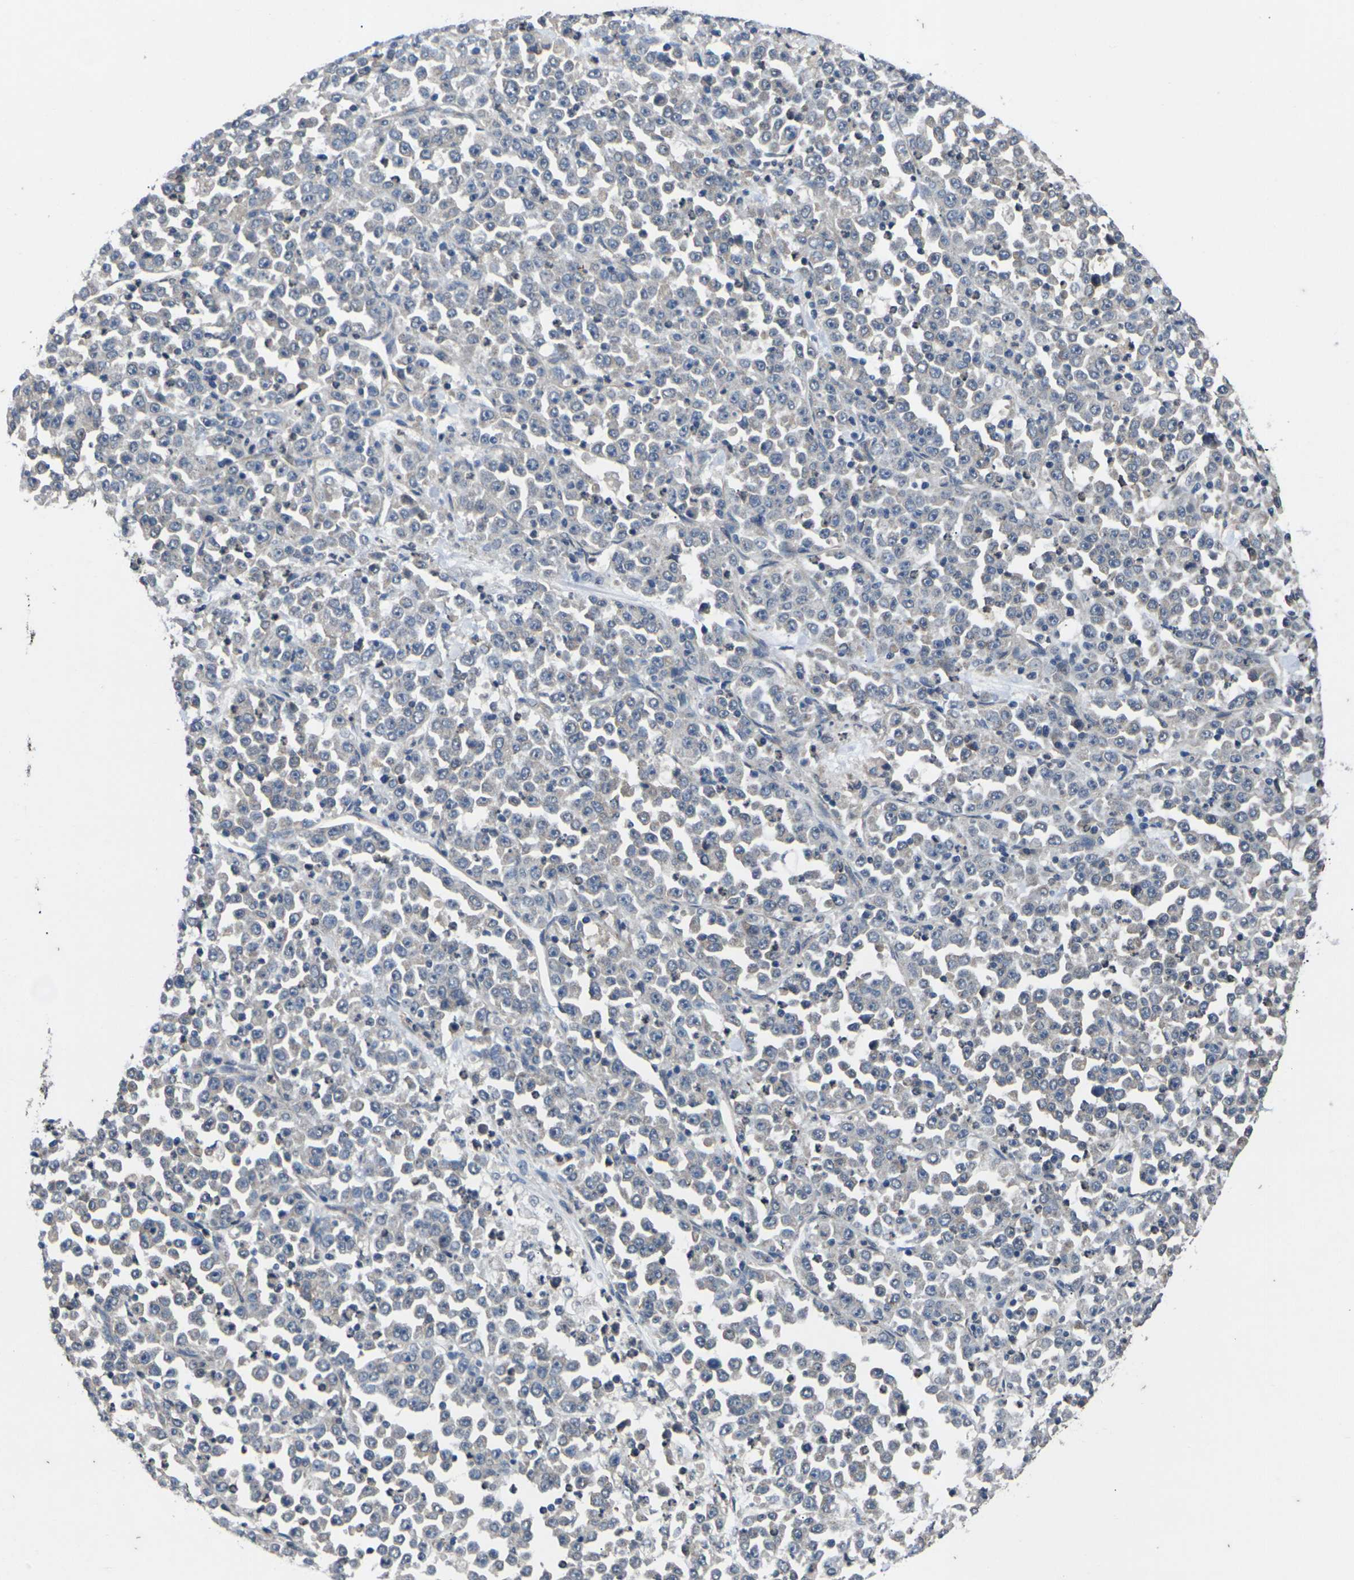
{"staining": {"intensity": "weak", "quantity": ">75%", "location": "cytoplasmic/membranous"}, "tissue": "stomach cancer", "cell_type": "Tumor cells", "image_type": "cancer", "snomed": [{"axis": "morphology", "description": "Normal tissue, NOS"}, {"axis": "morphology", "description": "Adenocarcinoma, NOS"}, {"axis": "topography", "description": "Stomach, upper"}, {"axis": "topography", "description": "Stomach"}], "caption": "This is an image of IHC staining of adenocarcinoma (stomach), which shows weak positivity in the cytoplasmic/membranous of tumor cells.", "gene": "DKK2", "patient": {"sex": "male", "age": 59}}